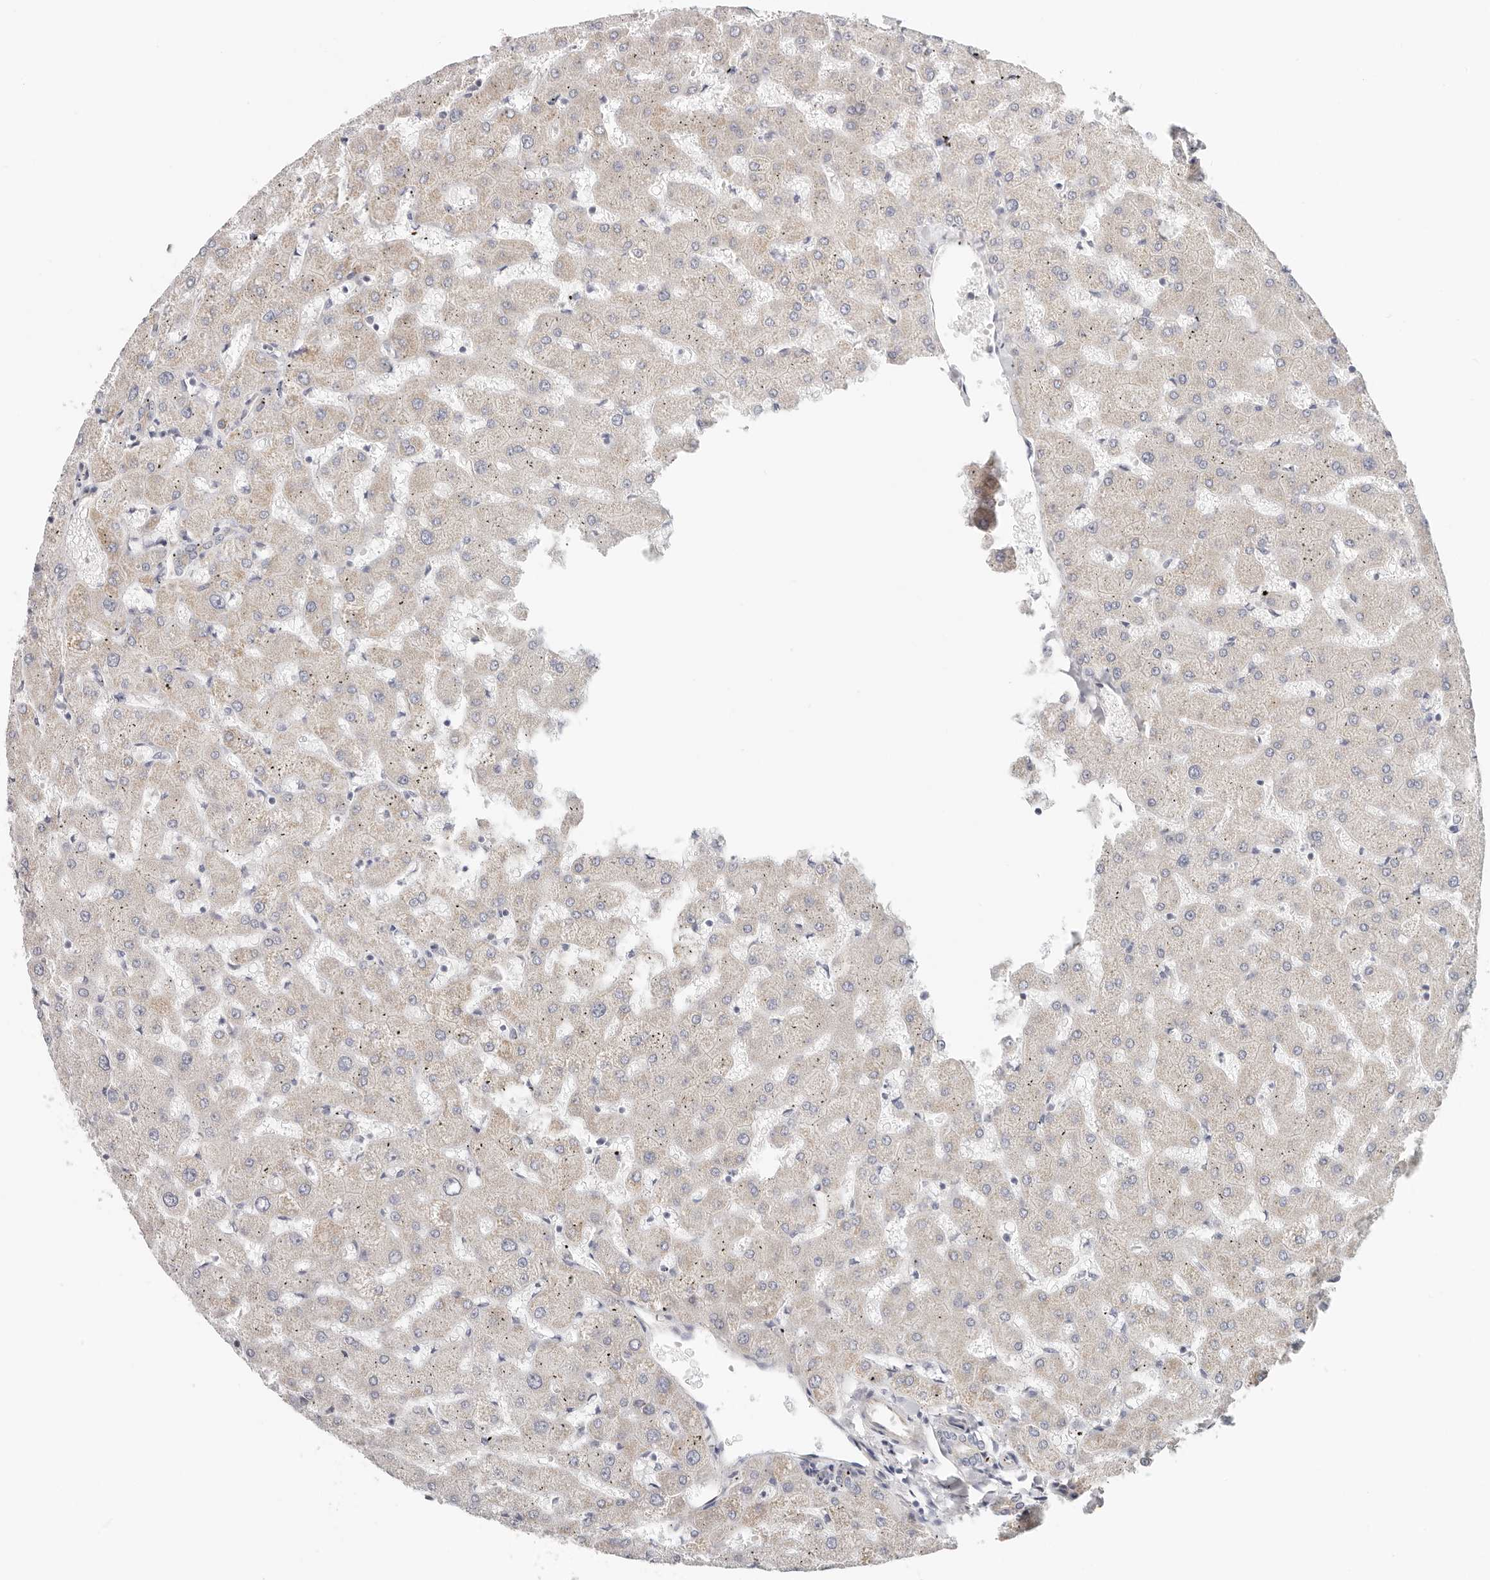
{"staining": {"intensity": "weak", "quantity": "25%-75%", "location": "cytoplasmic/membranous"}, "tissue": "liver", "cell_type": "Cholangiocytes", "image_type": "normal", "snomed": [{"axis": "morphology", "description": "Normal tissue, NOS"}, {"axis": "topography", "description": "Liver"}], "caption": "Immunohistochemical staining of unremarkable liver reveals 25%-75% levels of weak cytoplasmic/membranous protein expression in approximately 25%-75% of cholangiocytes.", "gene": "AFDN", "patient": {"sex": "female", "age": 63}}